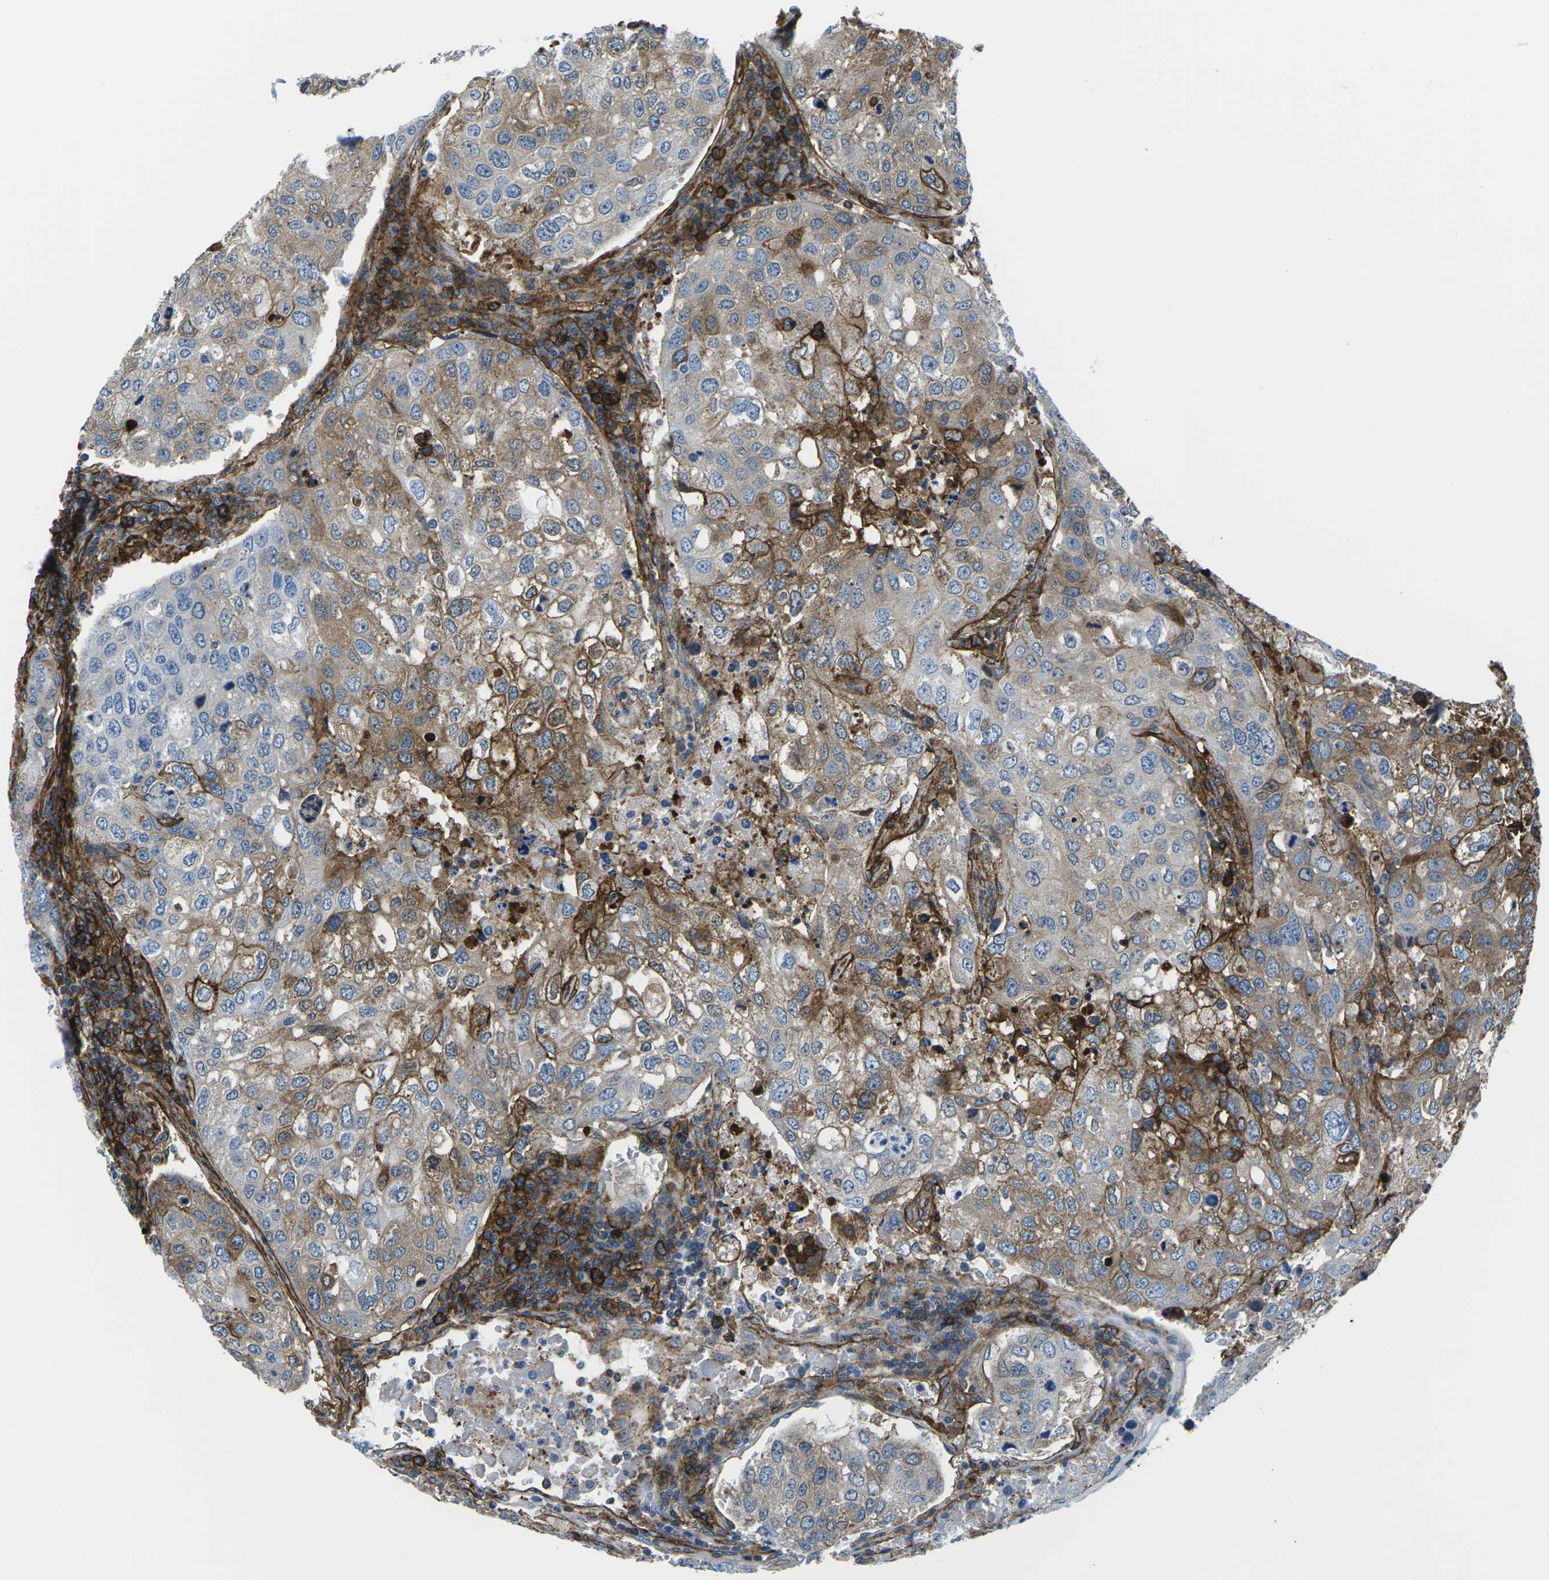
{"staining": {"intensity": "moderate", "quantity": "25%-75%", "location": "cytoplasmic/membranous"}, "tissue": "urothelial cancer", "cell_type": "Tumor cells", "image_type": "cancer", "snomed": [{"axis": "morphology", "description": "Urothelial carcinoma, High grade"}, {"axis": "topography", "description": "Lymph node"}, {"axis": "topography", "description": "Urinary bladder"}], "caption": "IHC staining of urothelial carcinoma (high-grade), which demonstrates medium levels of moderate cytoplasmic/membranous expression in approximately 25%-75% of tumor cells indicating moderate cytoplasmic/membranous protein expression. The staining was performed using DAB (brown) for protein detection and nuclei were counterstained in hematoxylin (blue).", "gene": "SOCS4", "patient": {"sex": "male", "age": 51}}